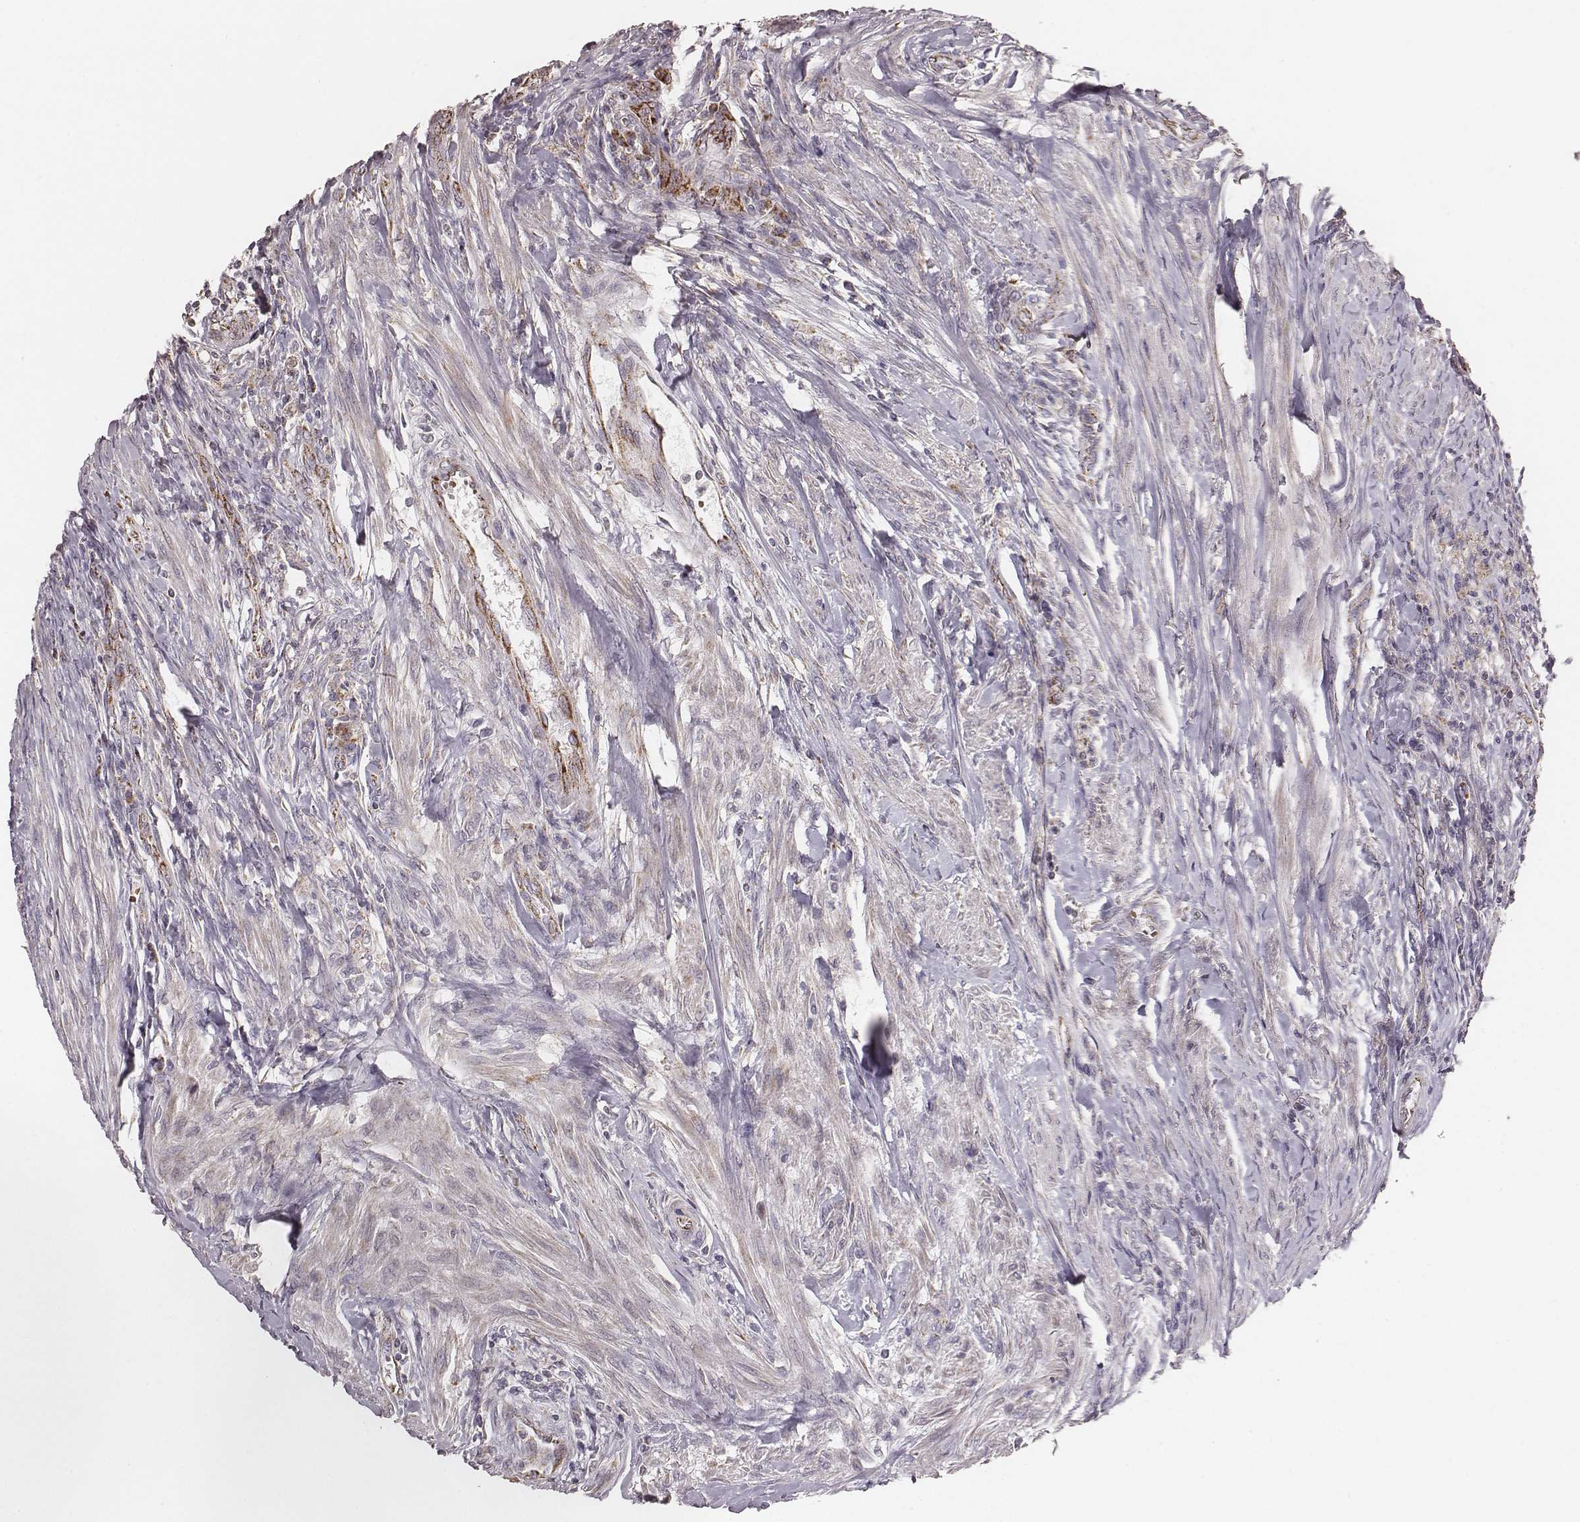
{"staining": {"intensity": "strong", "quantity": ">75%", "location": "cytoplasmic/membranous"}, "tissue": "colorectal cancer", "cell_type": "Tumor cells", "image_type": "cancer", "snomed": [{"axis": "morphology", "description": "Adenocarcinoma, NOS"}, {"axis": "topography", "description": "Colon"}], "caption": "Immunohistochemical staining of human adenocarcinoma (colorectal) displays high levels of strong cytoplasmic/membranous protein positivity in about >75% of tumor cells.", "gene": "TUFM", "patient": {"sex": "female", "age": 67}}